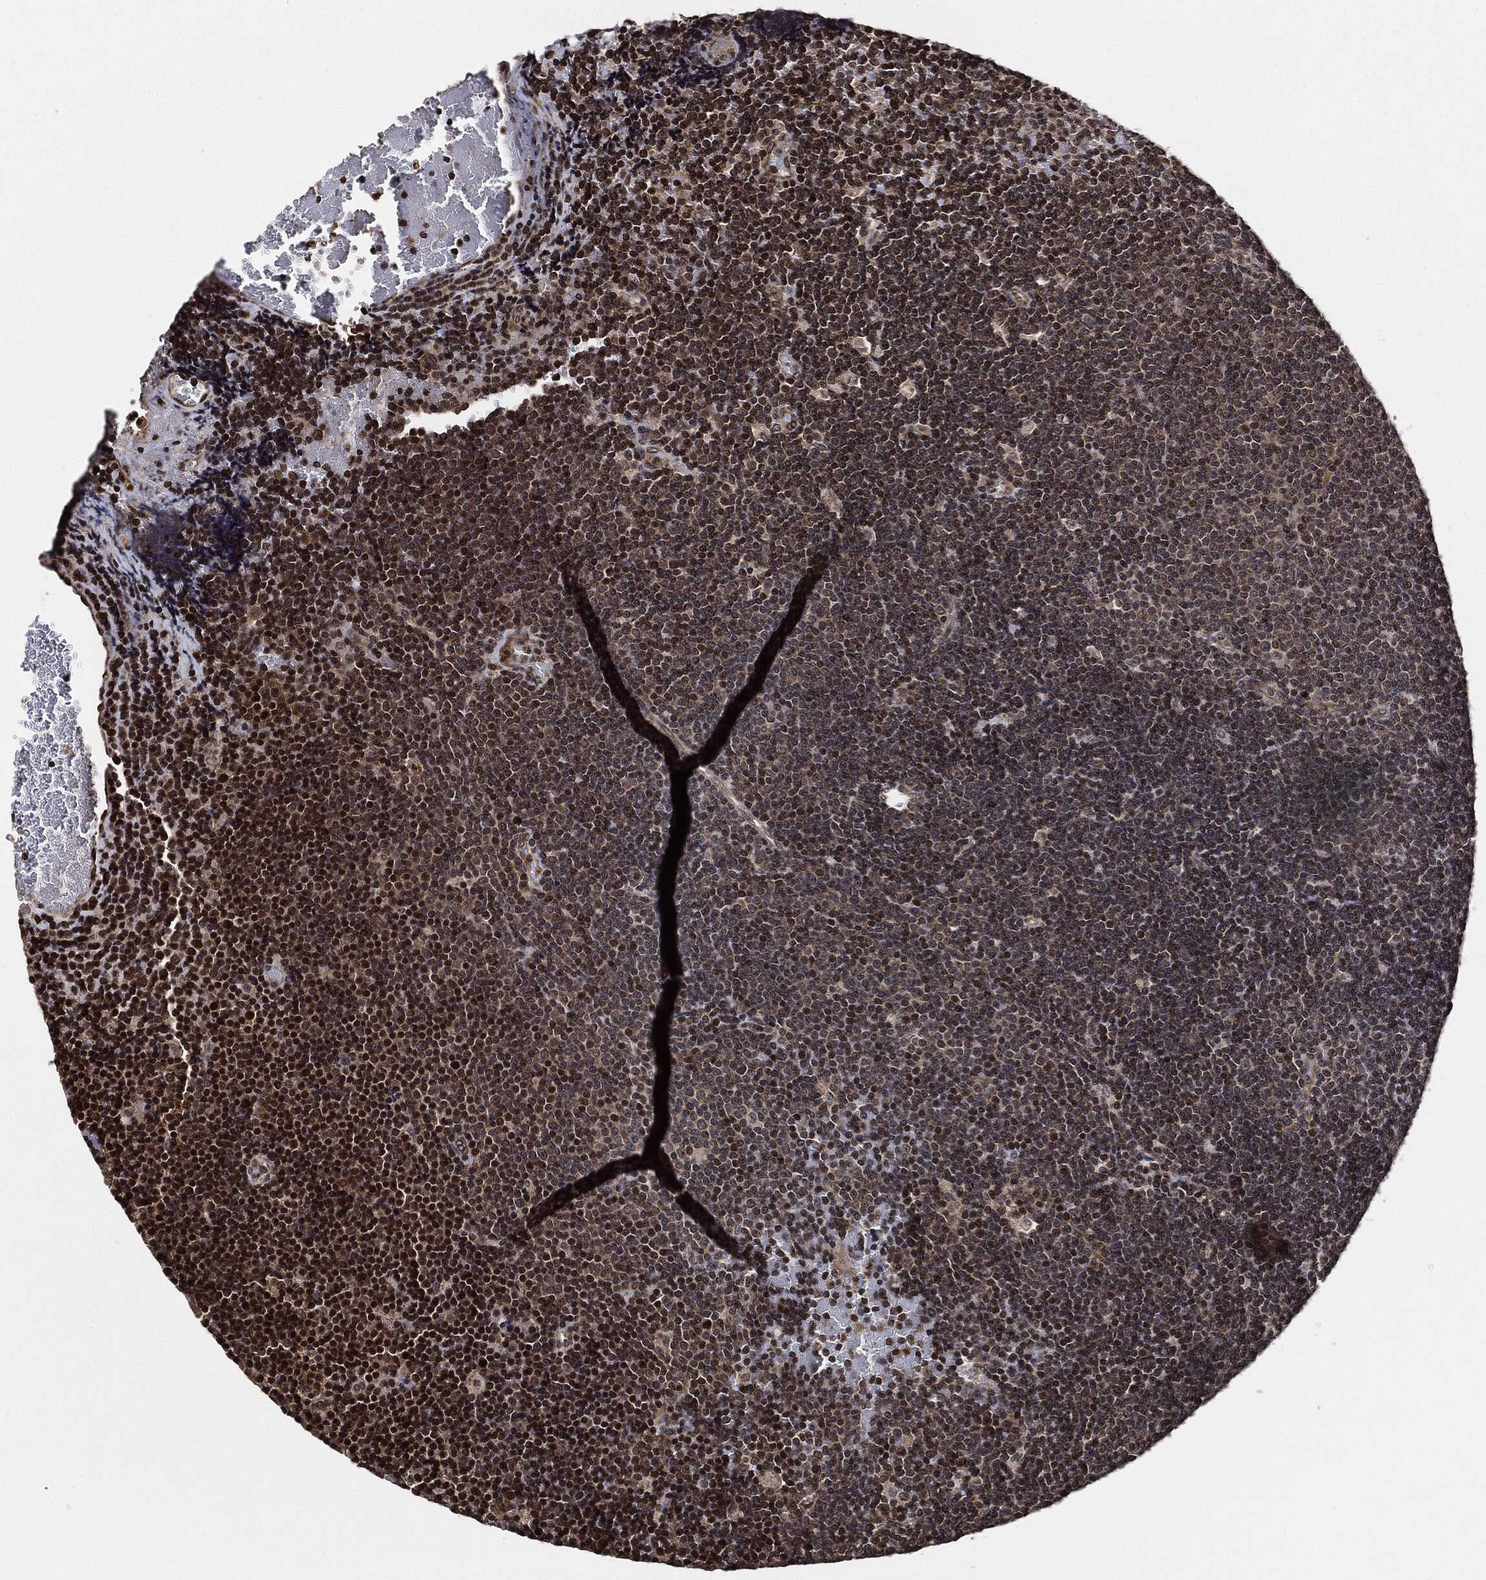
{"staining": {"intensity": "strong", "quantity": "<25%", "location": "nuclear"}, "tissue": "lymphoma", "cell_type": "Tumor cells", "image_type": "cancer", "snomed": [{"axis": "morphology", "description": "Malignant lymphoma, non-Hodgkin's type, Low grade"}, {"axis": "topography", "description": "Brain"}], "caption": "Immunohistochemical staining of malignant lymphoma, non-Hodgkin's type (low-grade) demonstrates medium levels of strong nuclear staining in approximately <25% of tumor cells. Nuclei are stained in blue.", "gene": "PDK1", "patient": {"sex": "female", "age": 66}}